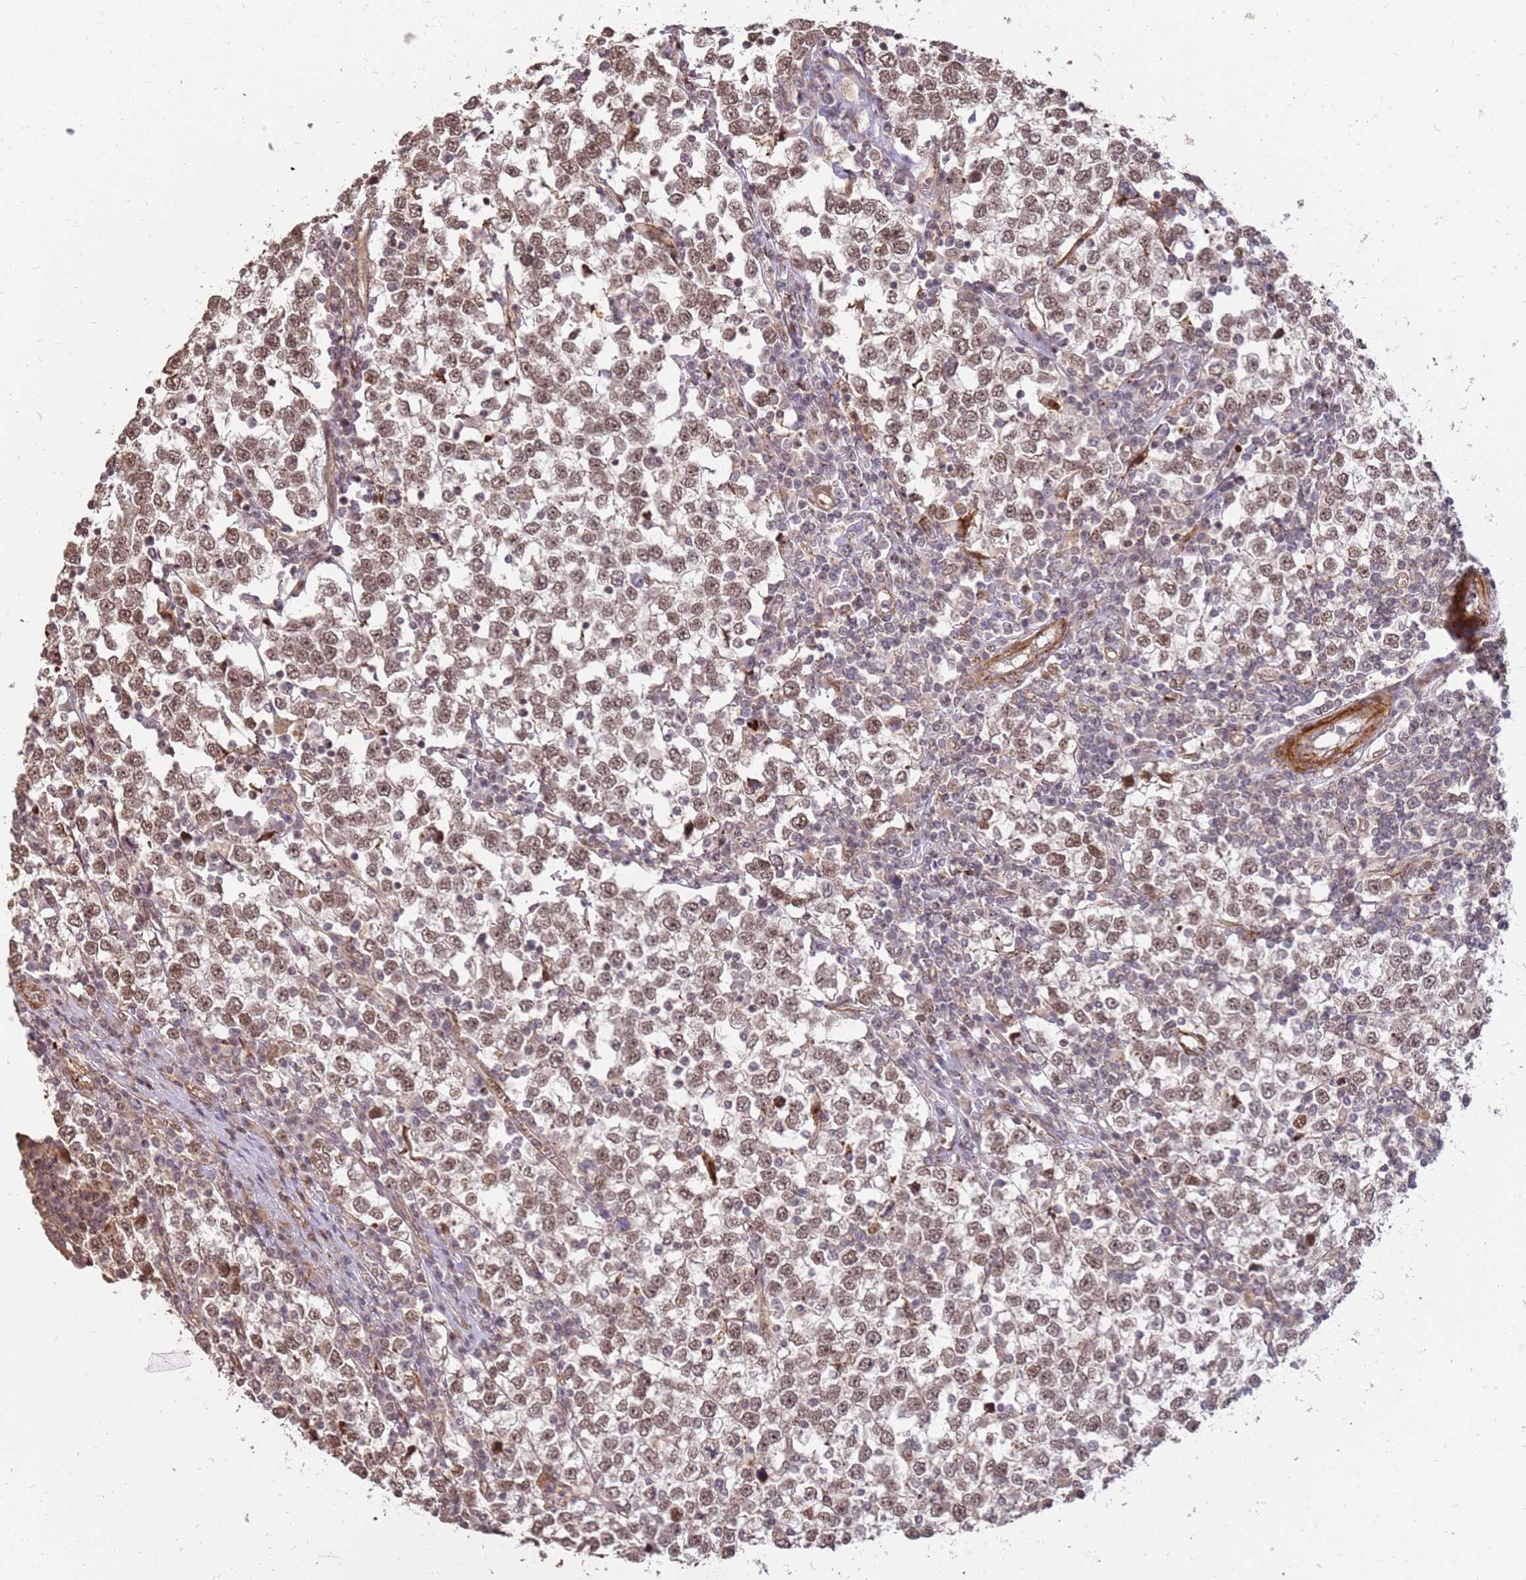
{"staining": {"intensity": "moderate", "quantity": ">75%", "location": "nuclear"}, "tissue": "testis cancer", "cell_type": "Tumor cells", "image_type": "cancer", "snomed": [{"axis": "morphology", "description": "Seminoma, NOS"}, {"axis": "topography", "description": "Testis"}], "caption": "Testis cancer (seminoma) tissue exhibits moderate nuclear positivity in approximately >75% of tumor cells Using DAB (brown) and hematoxylin (blue) stains, captured at high magnification using brightfield microscopy.", "gene": "ST18", "patient": {"sex": "male", "age": 65}}